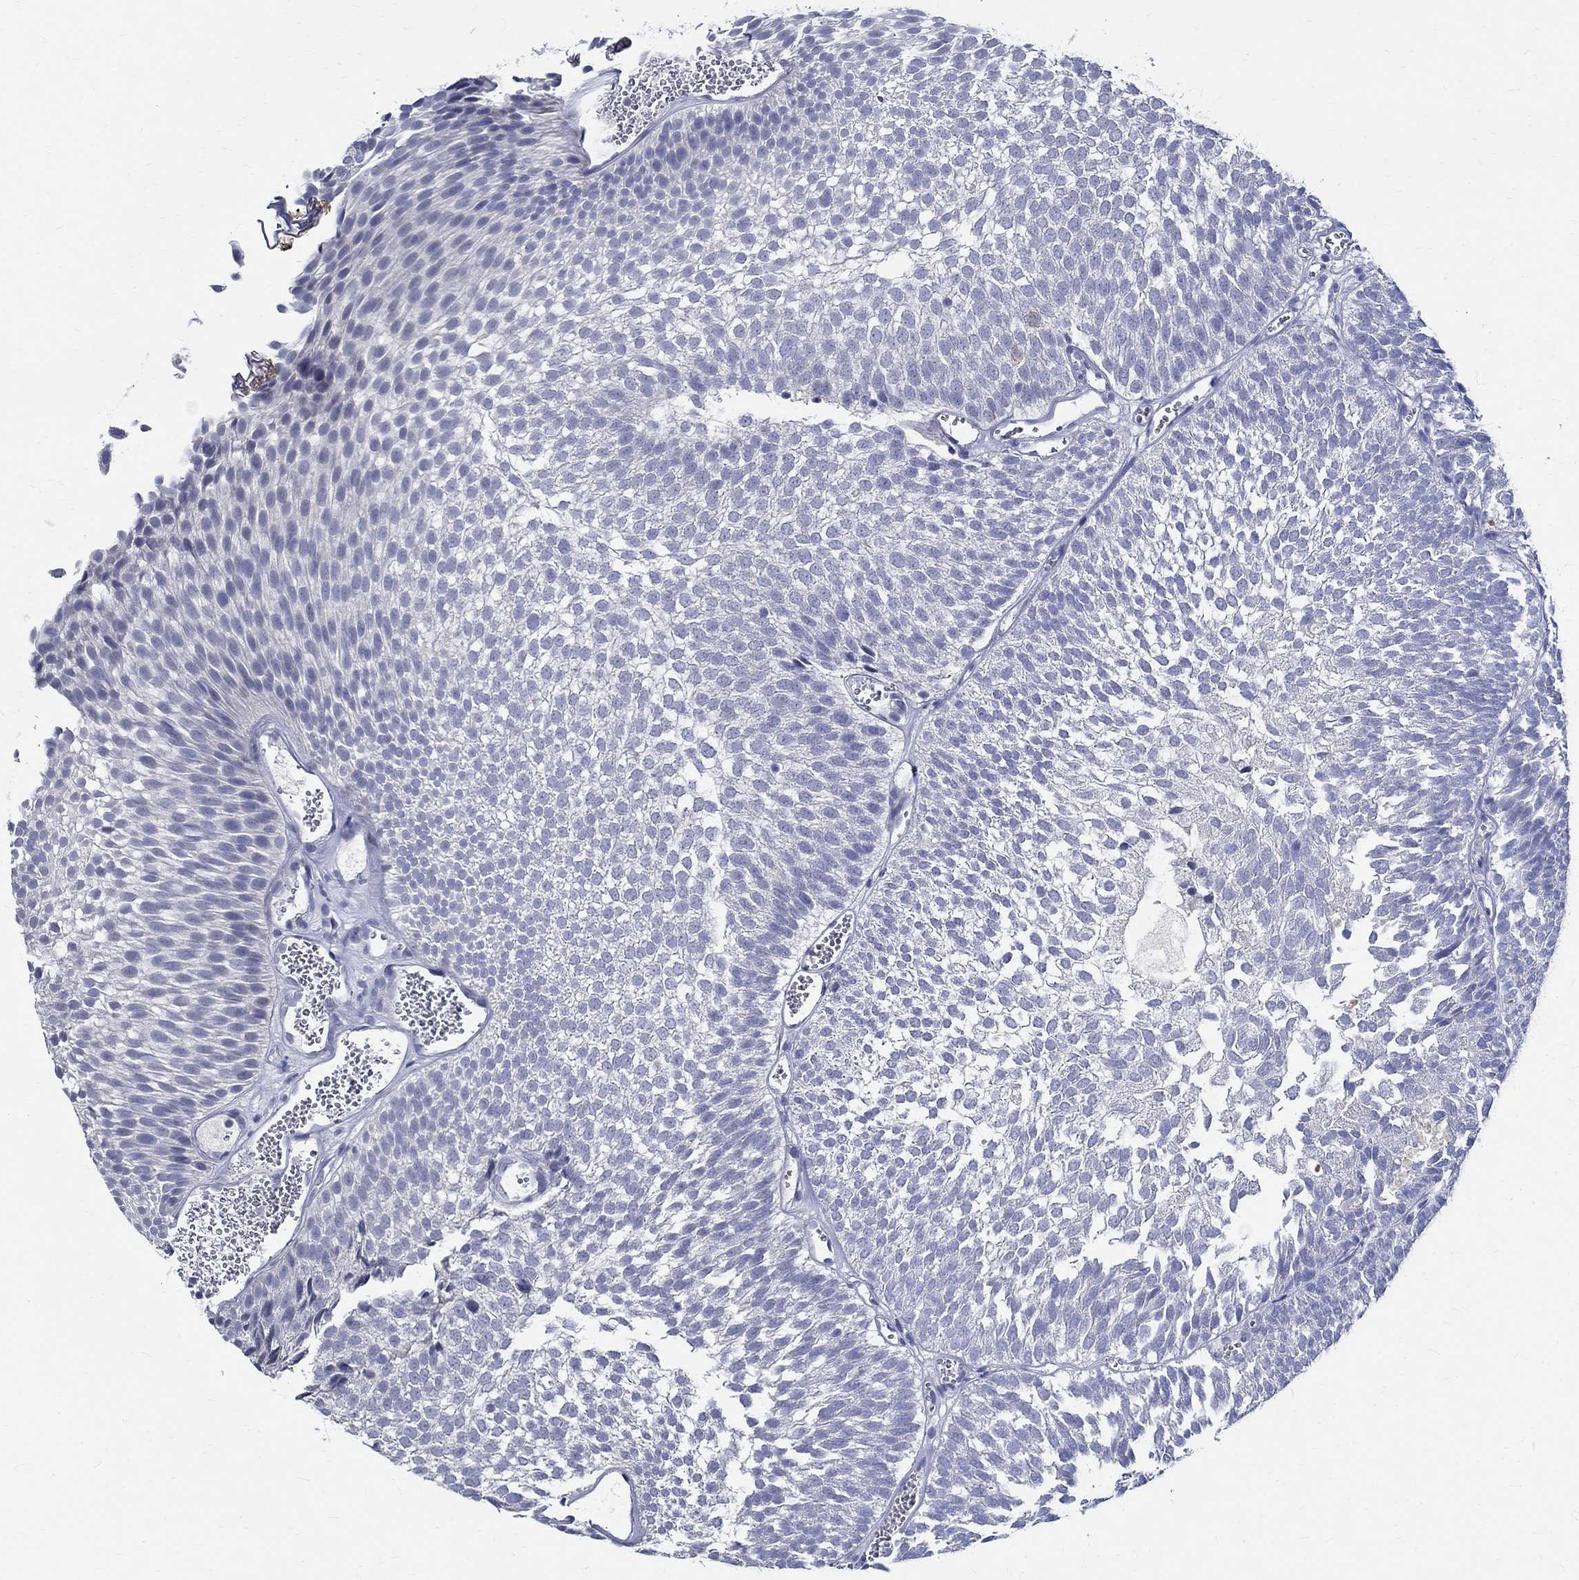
{"staining": {"intensity": "negative", "quantity": "none", "location": "none"}, "tissue": "urothelial cancer", "cell_type": "Tumor cells", "image_type": "cancer", "snomed": [{"axis": "morphology", "description": "Urothelial carcinoma, Low grade"}, {"axis": "topography", "description": "Urinary bladder"}], "caption": "Immunohistochemical staining of low-grade urothelial carcinoma displays no significant staining in tumor cells.", "gene": "CETN1", "patient": {"sex": "male", "age": 52}}